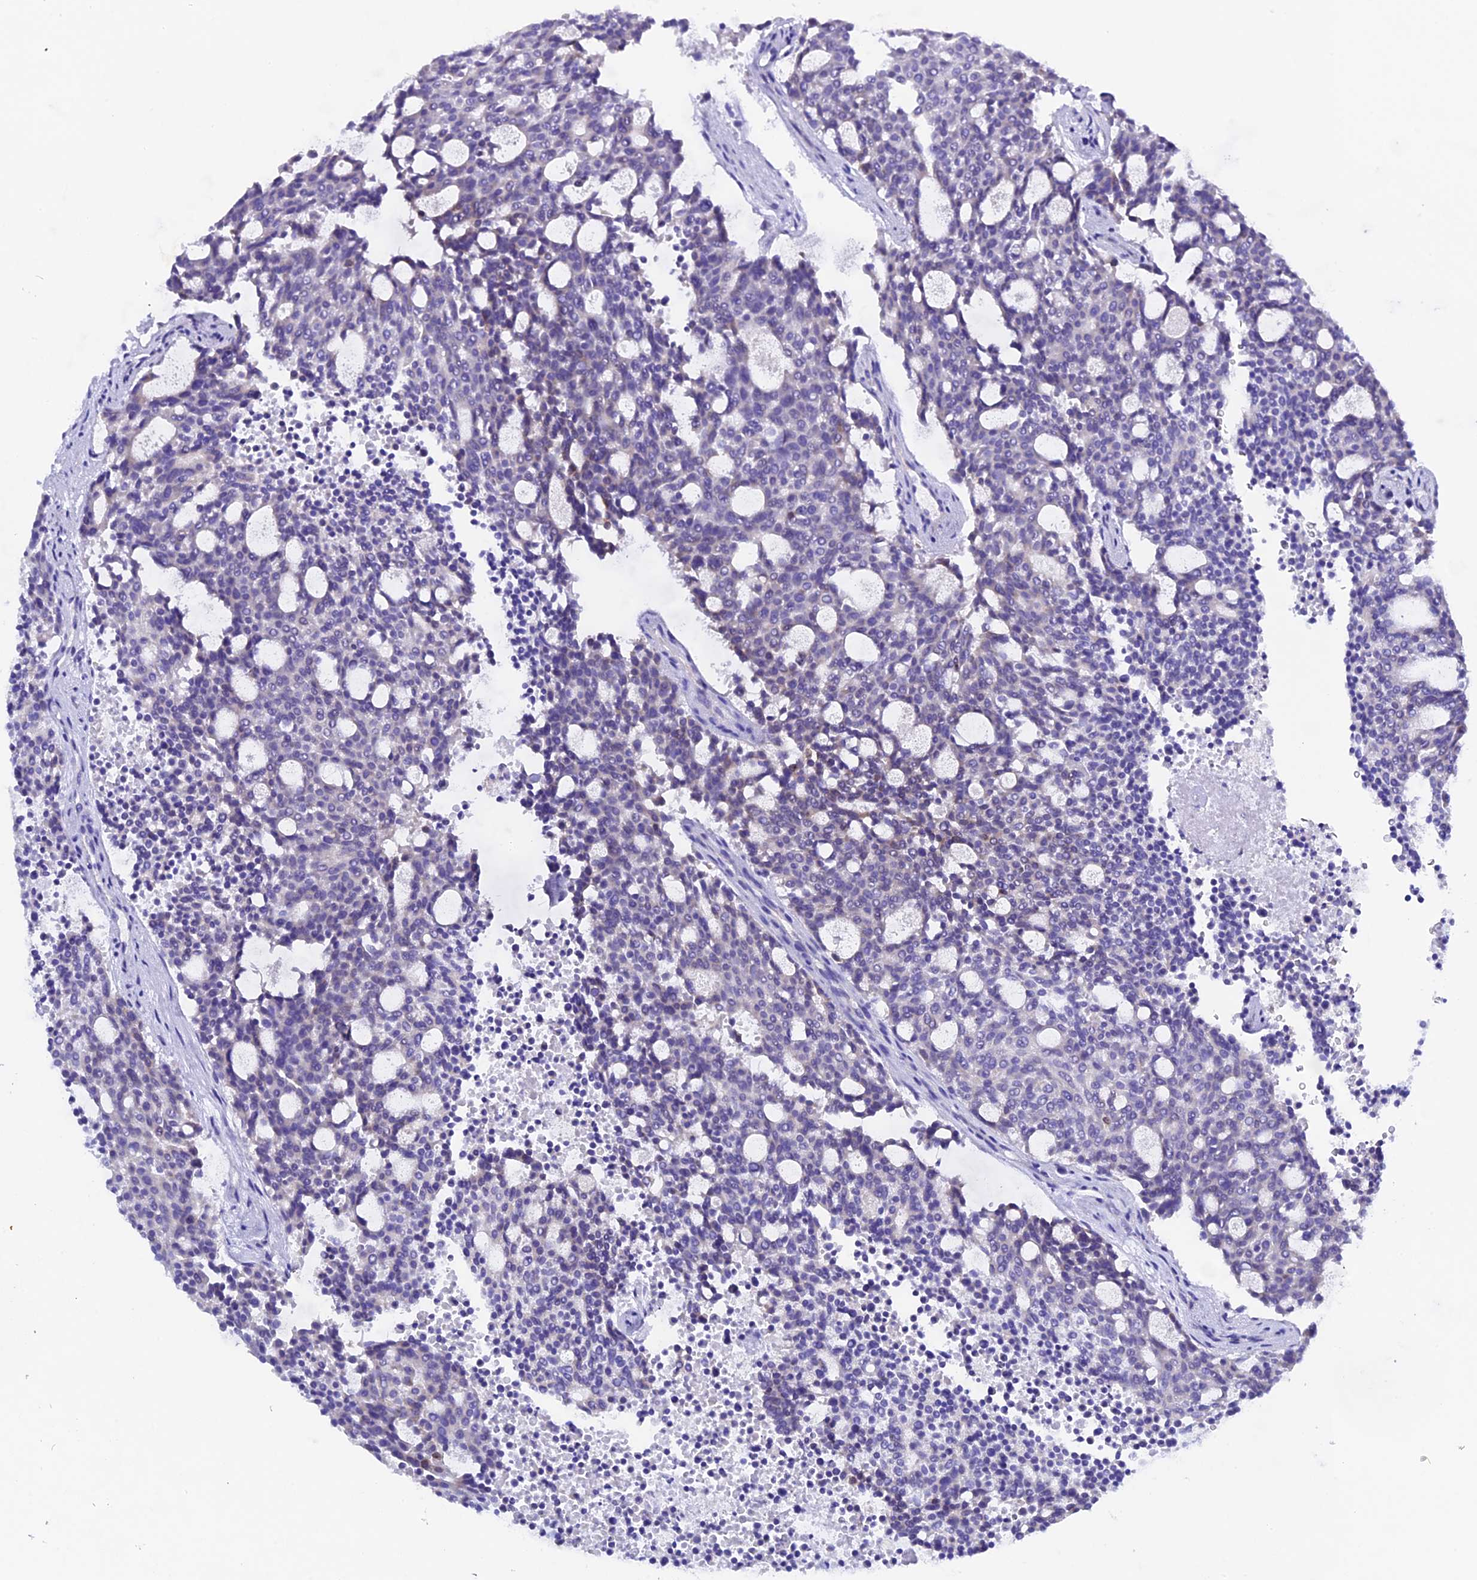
{"staining": {"intensity": "weak", "quantity": "<25%", "location": "cytoplasmic/membranous"}, "tissue": "carcinoid", "cell_type": "Tumor cells", "image_type": "cancer", "snomed": [{"axis": "morphology", "description": "Carcinoid, malignant, NOS"}, {"axis": "topography", "description": "Pancreas"}], "caption": "Human malignant carcinoid stained for a protein using IHC demonstrates no staining in tumor cells.", "gene": "FKBP11", "patient": {"sex": "female", "age": 54}}